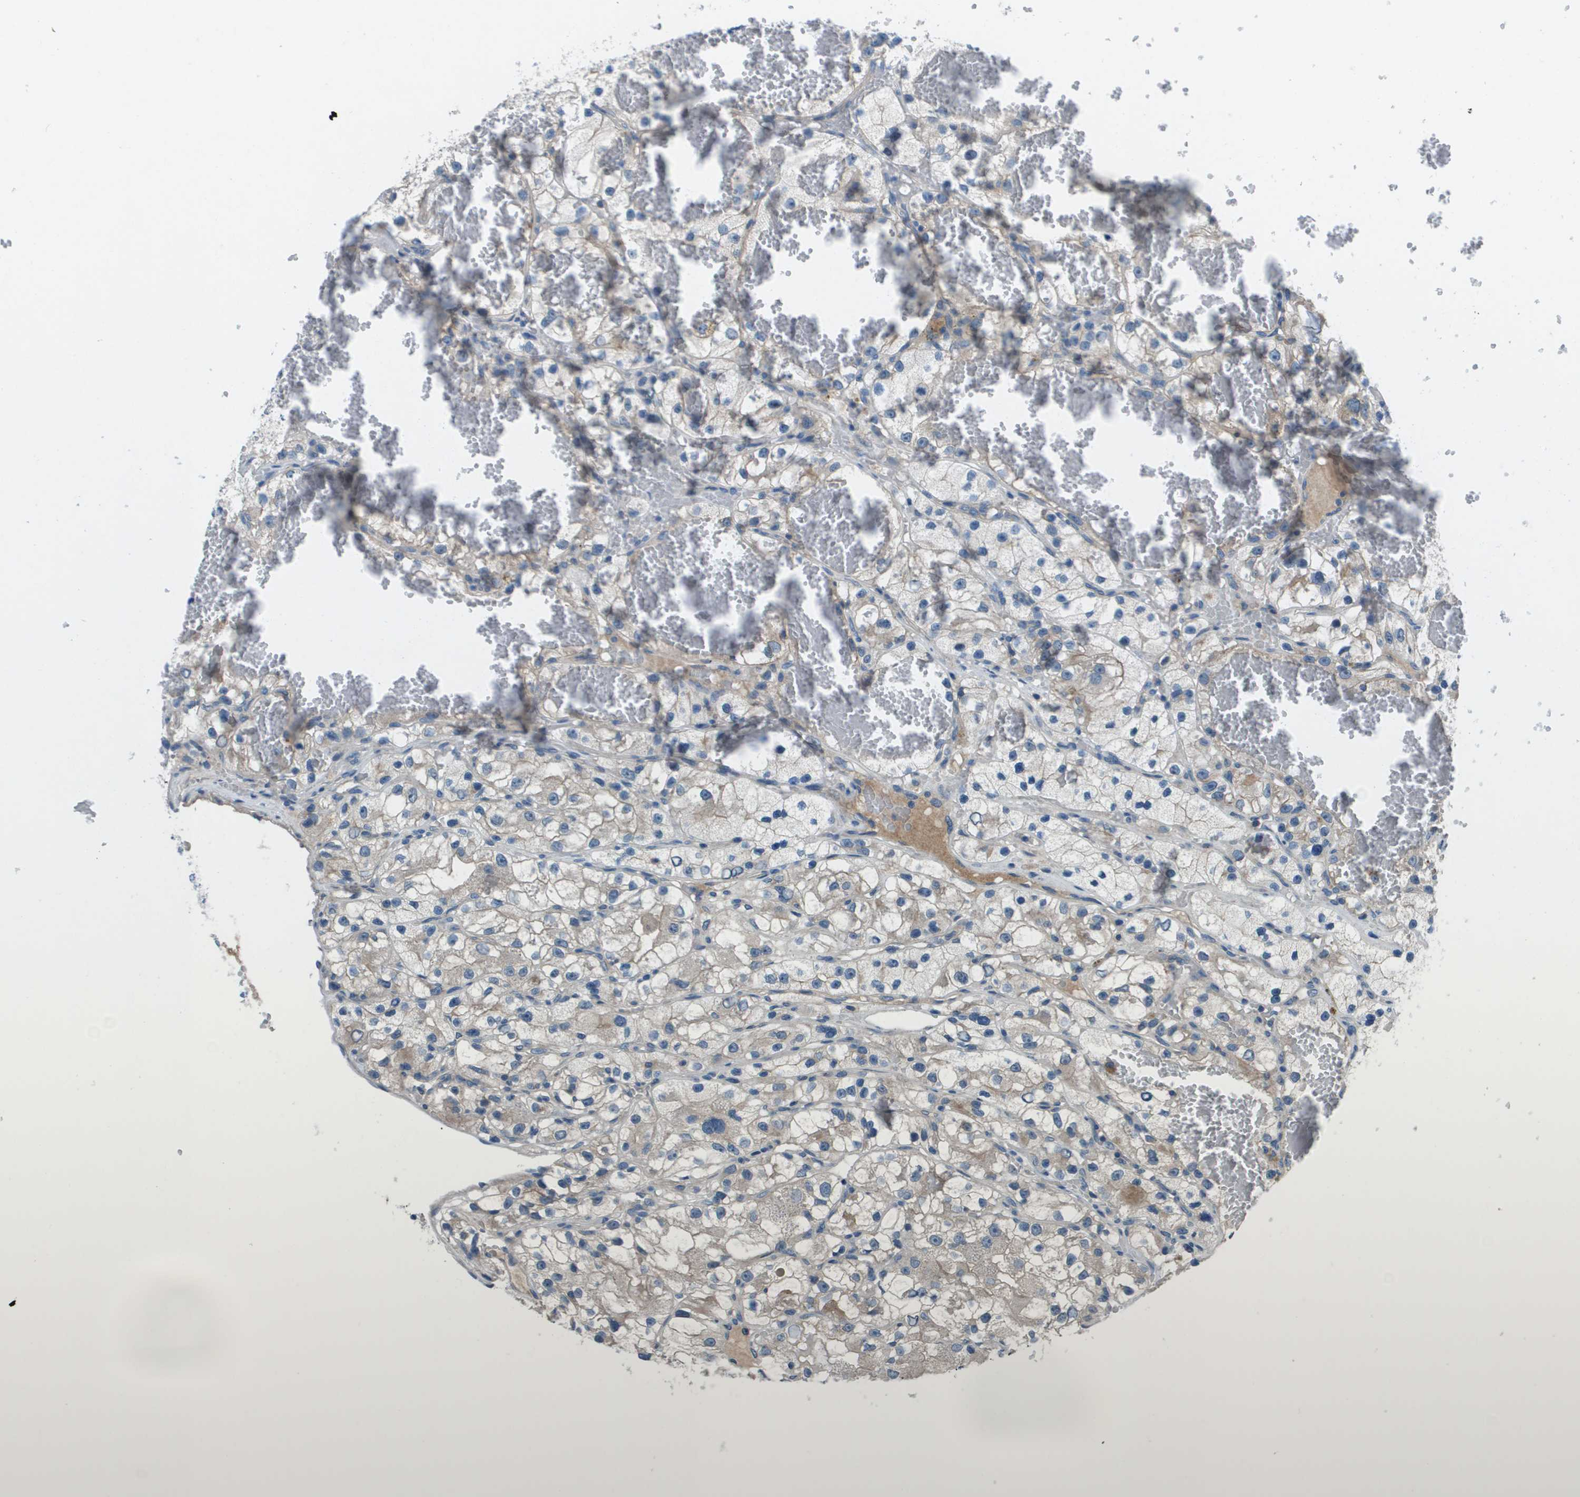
{"staining": {"intensity": "negative", "quantity": "none", "location": "none"}, "tissue": "renal cancer", "cell_type": "Tumor cells", "image_type": "cancer", "snomed": [{"axis": "morphology", "description": "Adenocarcinoma, NOS"}, {"axis": "topography", "description": "Kidney"}], "caption": "Photomicrograph shows no significant protein positivity in tumor cells of adenocarcinoma (renal).", "gene": "PCOLCE", "patient": {"sex": "female", "age": 57}}